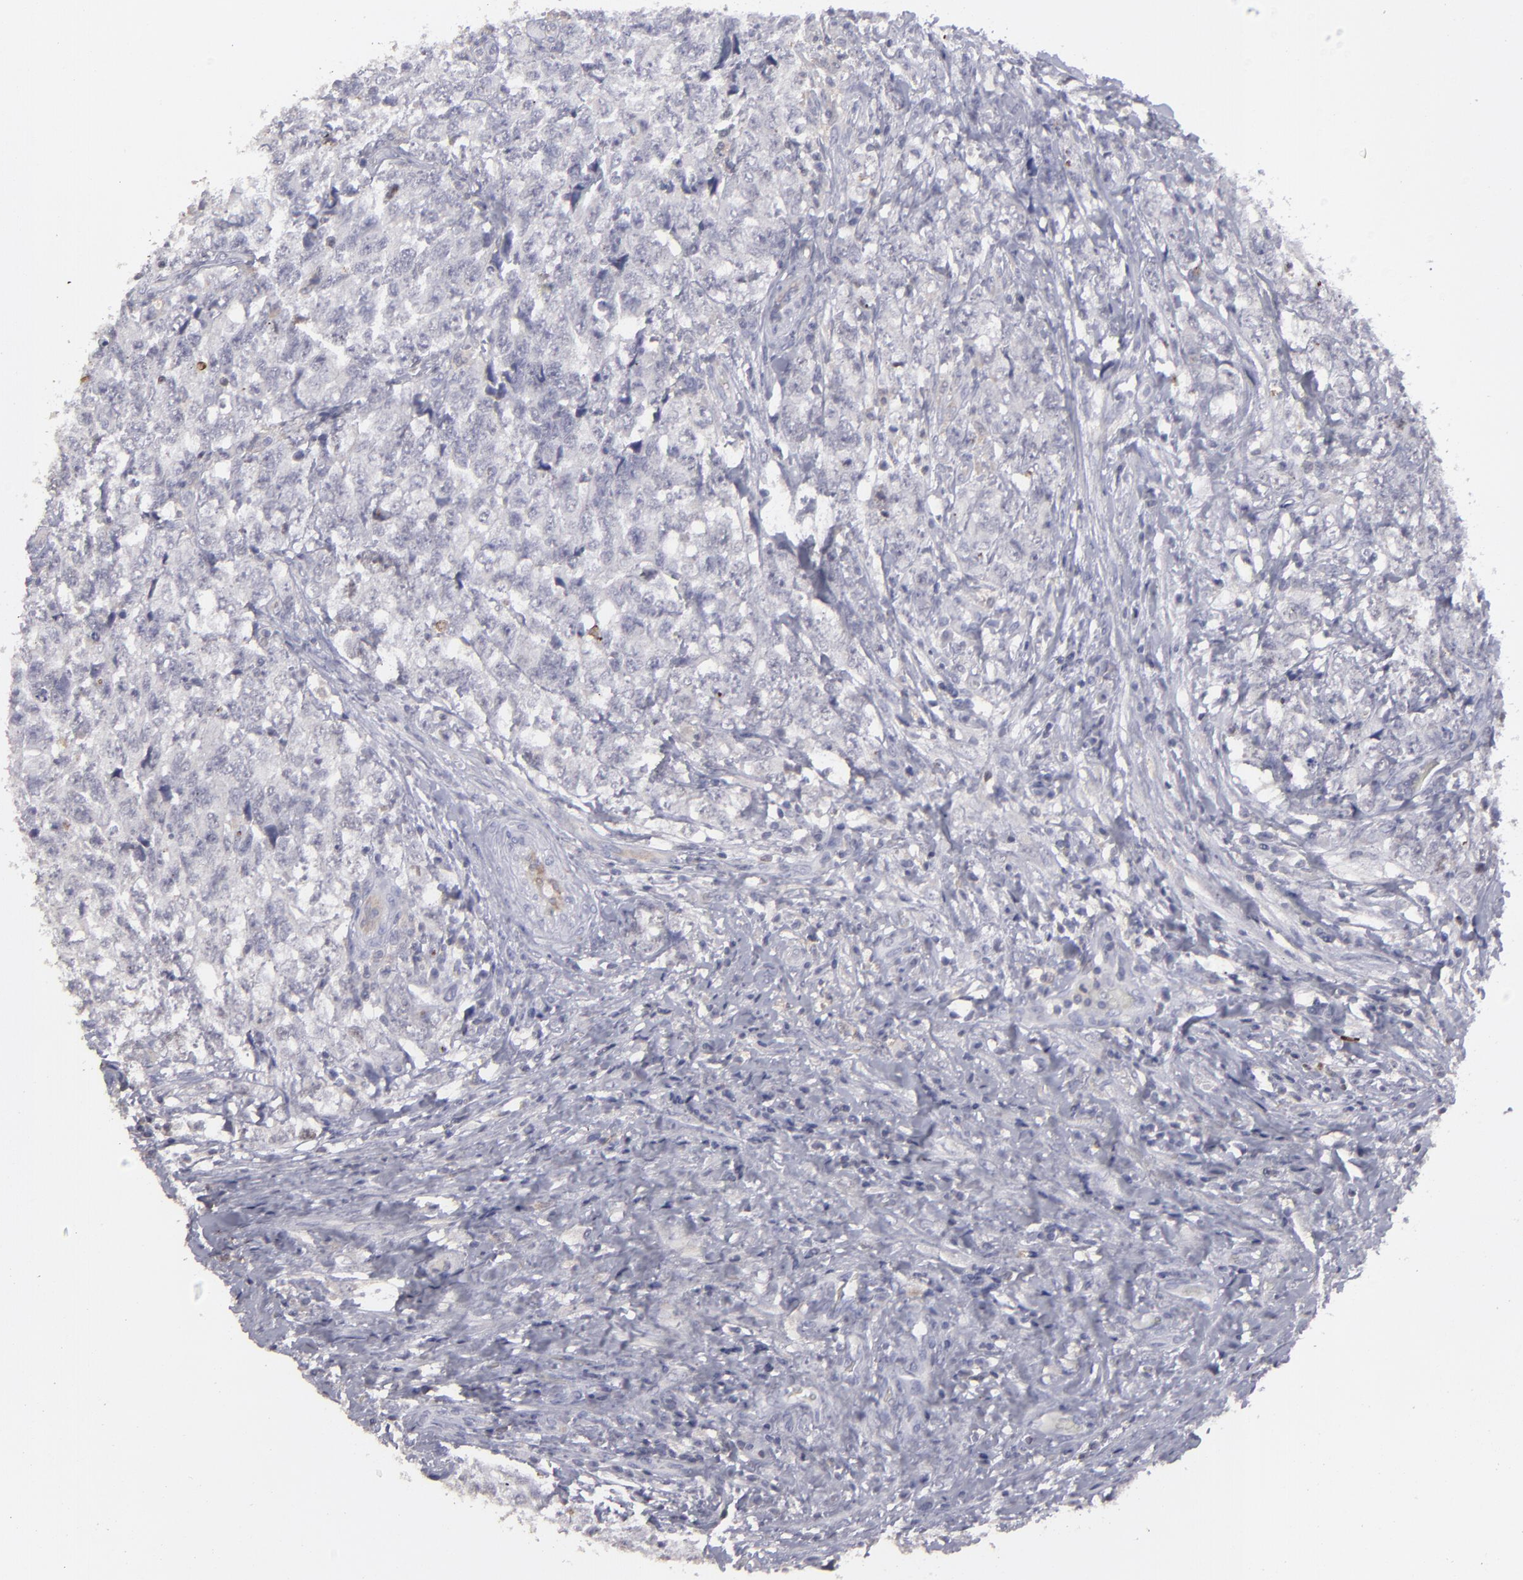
{"staining": {"intensity": "weak", "quantity": "<25%", "location": "cytoplasmic/membranous"}, "tissue": "testis cancer", "cell_type": "Tumor cells", "image_type": "cancer", "snomed": [{"axis": "morphology", "description": "Carcinoma, Embryonal, NOS"}, {"axis": "topography", "description": "Testis"}], "caption": "Tumor cells are negative for protein expression in human testis embryonal carcinoma.", "gene": "SEMA3G", "patient": {"sex": "male", "age": 31}}